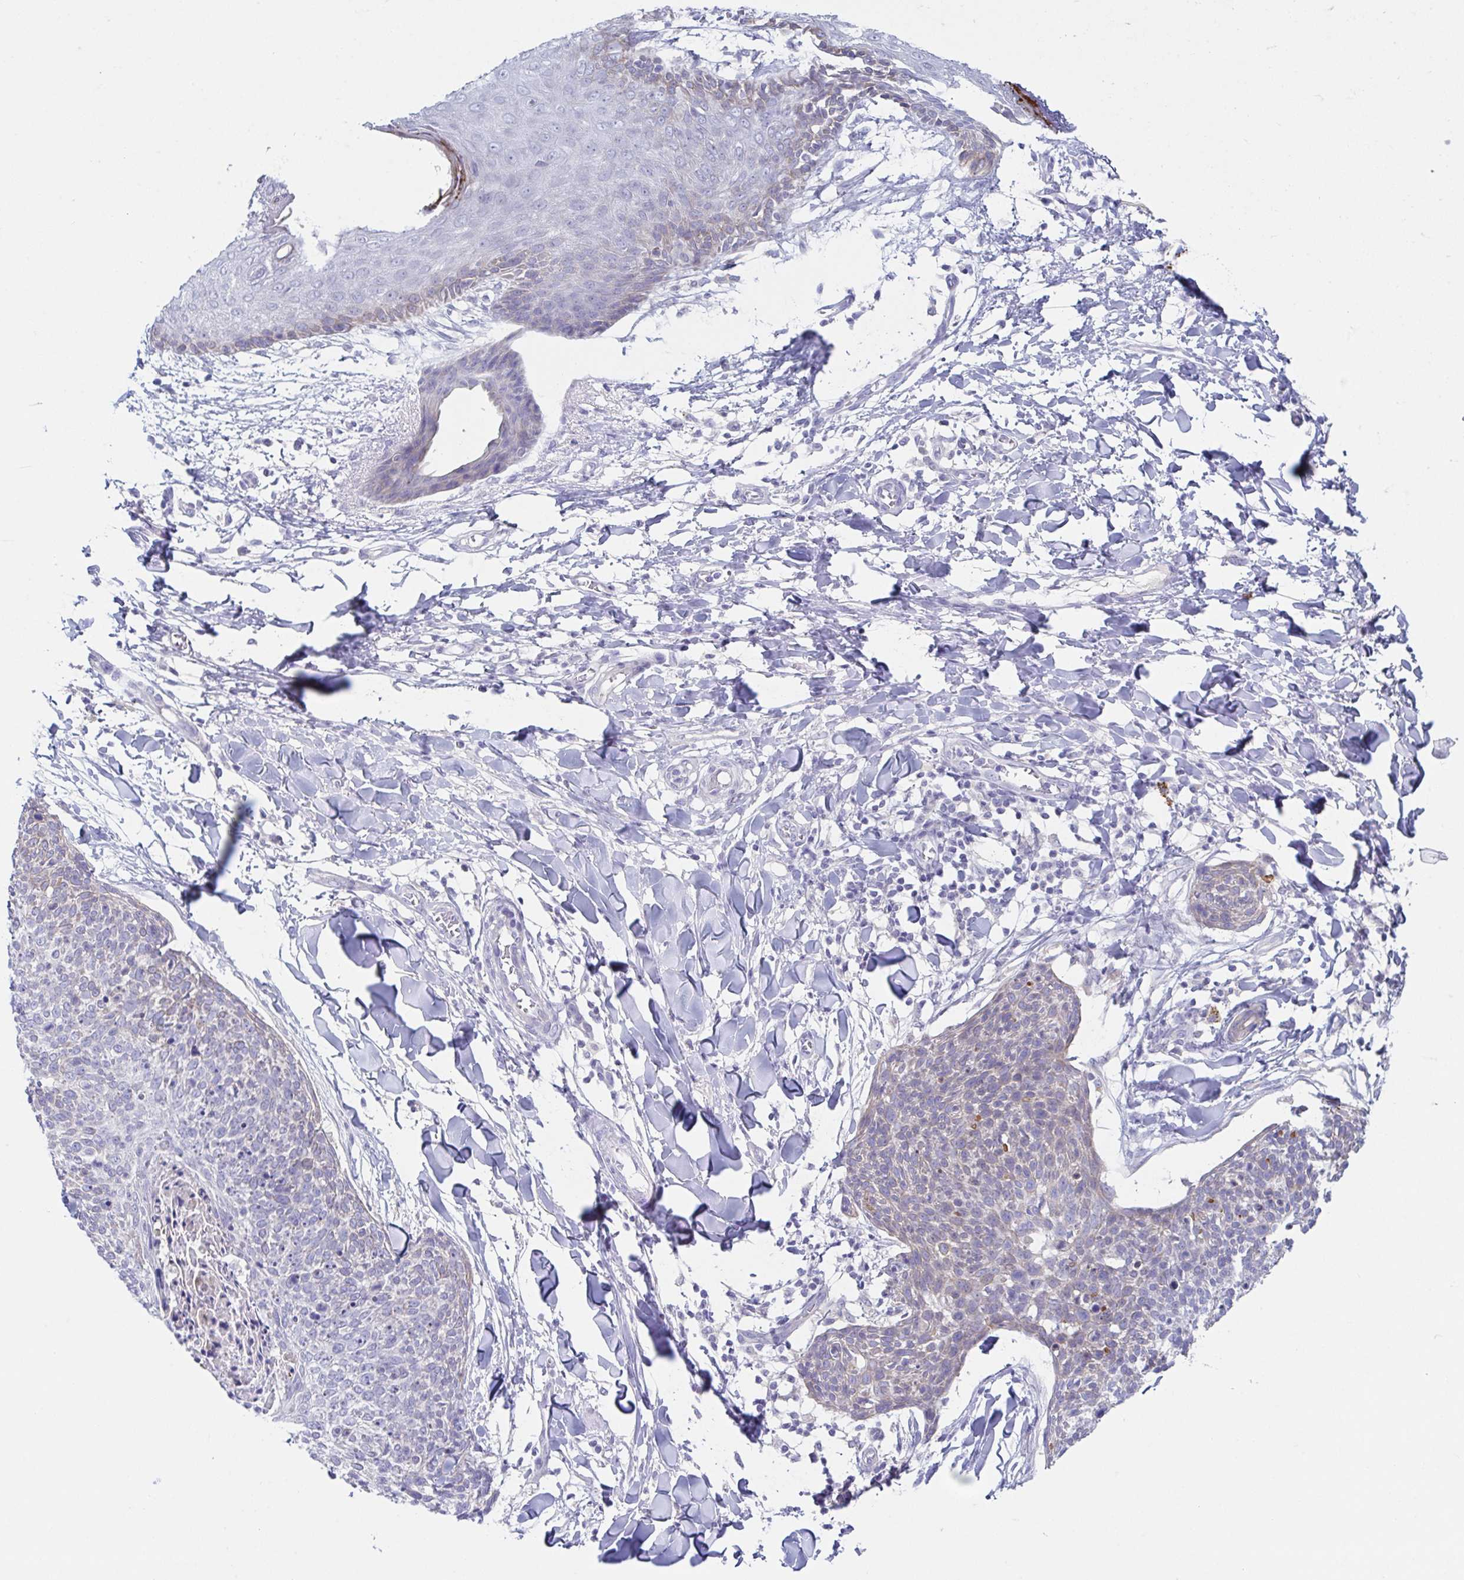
{"staining": {"intensity": "weak", "quantity": "<25%", "location": "cytoplasmic/membranous"}, "tissue": "skin cancer", "cell_type": "Tumor cells", "image_type": "cancer", "snomed": [{"axis": "morphology", "description": "Squamous cell carcinoma, NOS"}, {"axis": "topography", "description": "Skin"}, {"axis": "topography", "description": "Vulva"}], "caption": "Human squamous cell carcinoma (skin) stained for a protein using immunohistochemistry (IHC) displays no expression in tumor cells.", "gene": "HTR2A", "patient": {"sex": "female", "age": 75}}